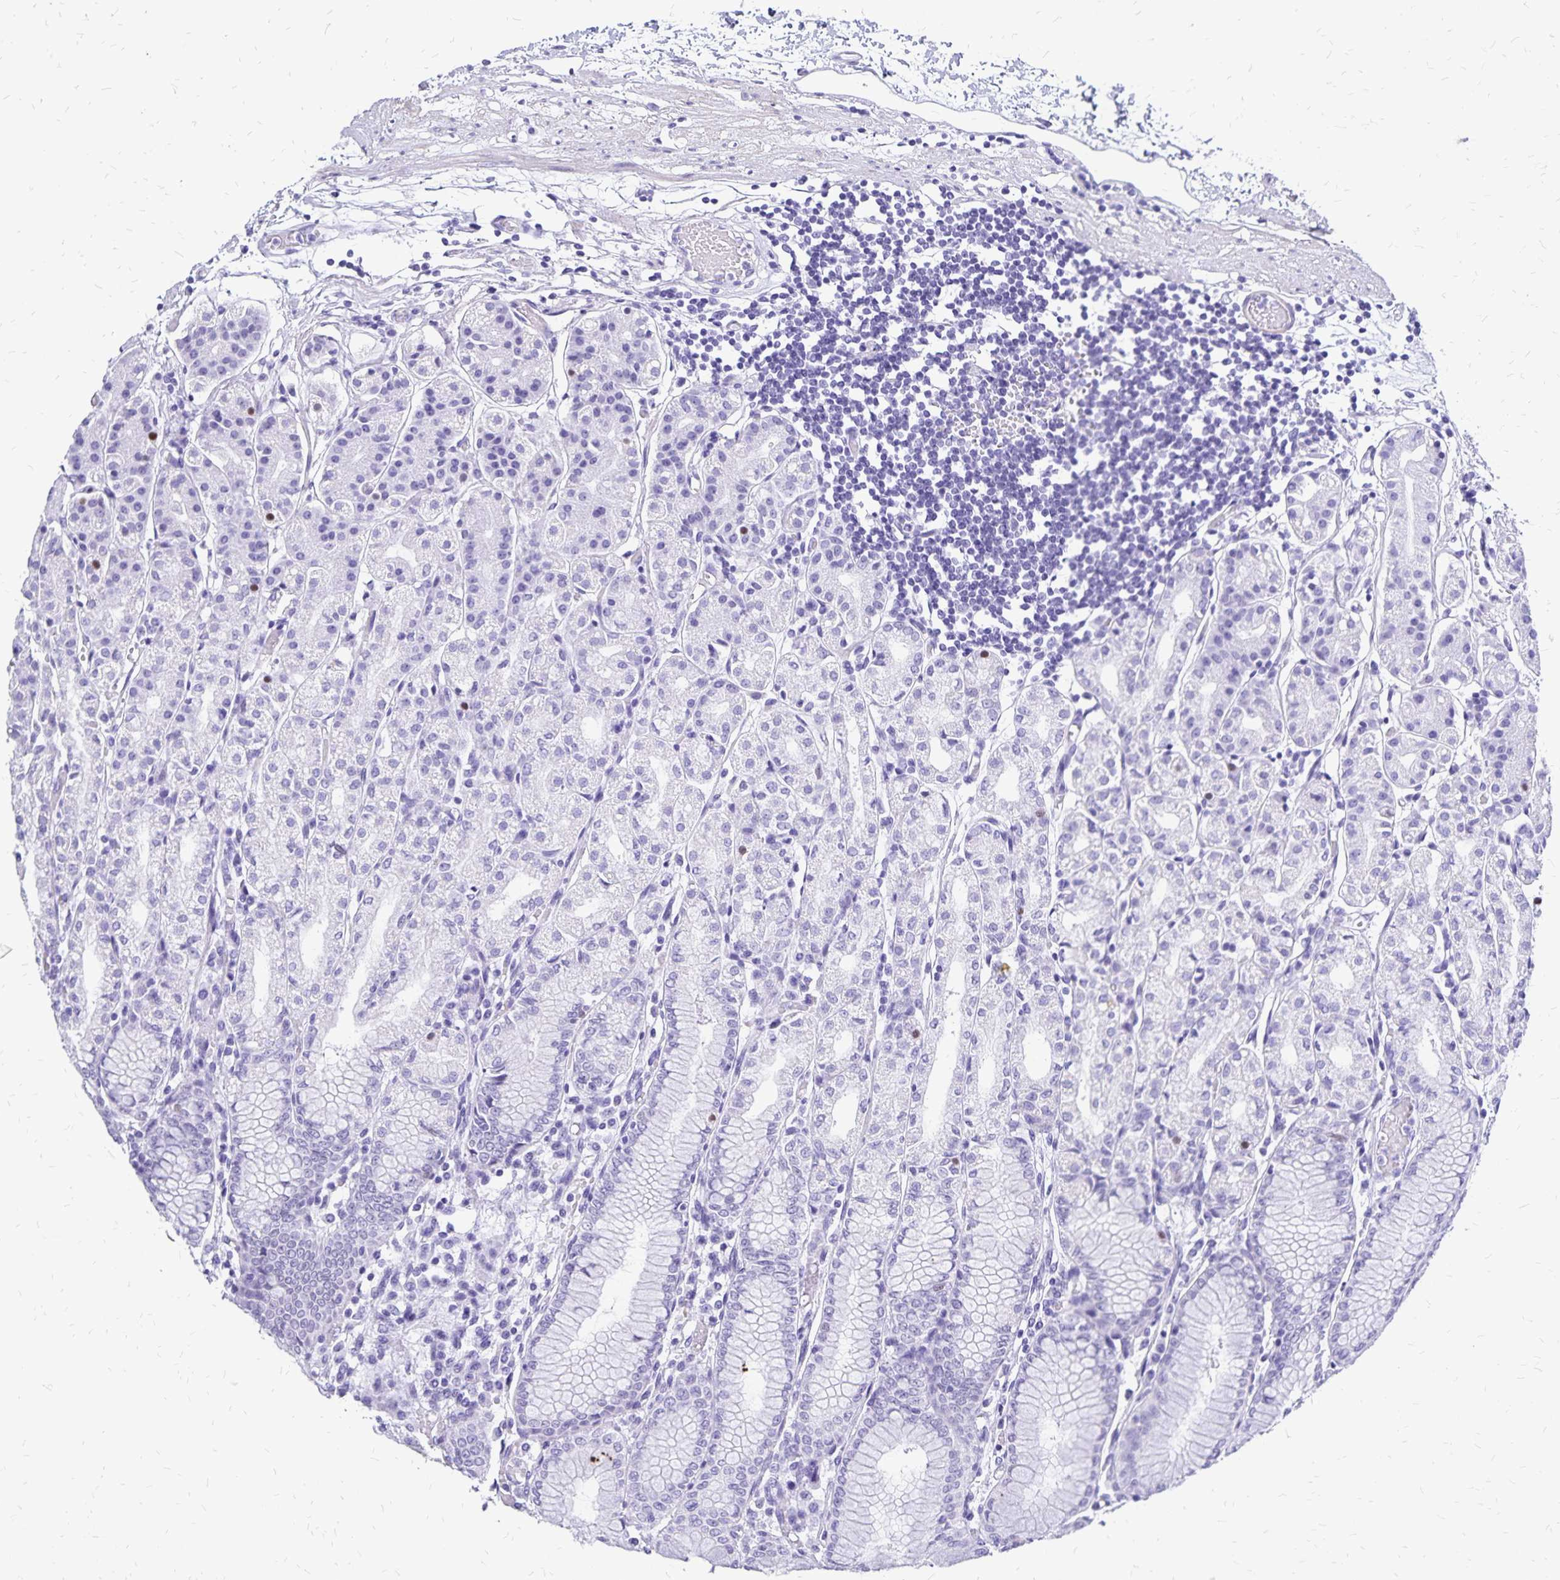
{"staining": {"intensity": "negative", "quantity": "none", "location": "none"}, "tissue": "stomach", "cell_type": "Glandular cells", "image_type": "normal", "snomed": [{"axis": "morphology", "description": "Normal tissue, NOS"}, {"axis": "topography", "description": "Stomach"}], "caption": "The photomicrograph displays no significant staining in glandular cells of stomach.", "gene": "HMGB3", "patient": {"sex": "female", "age": 57}}